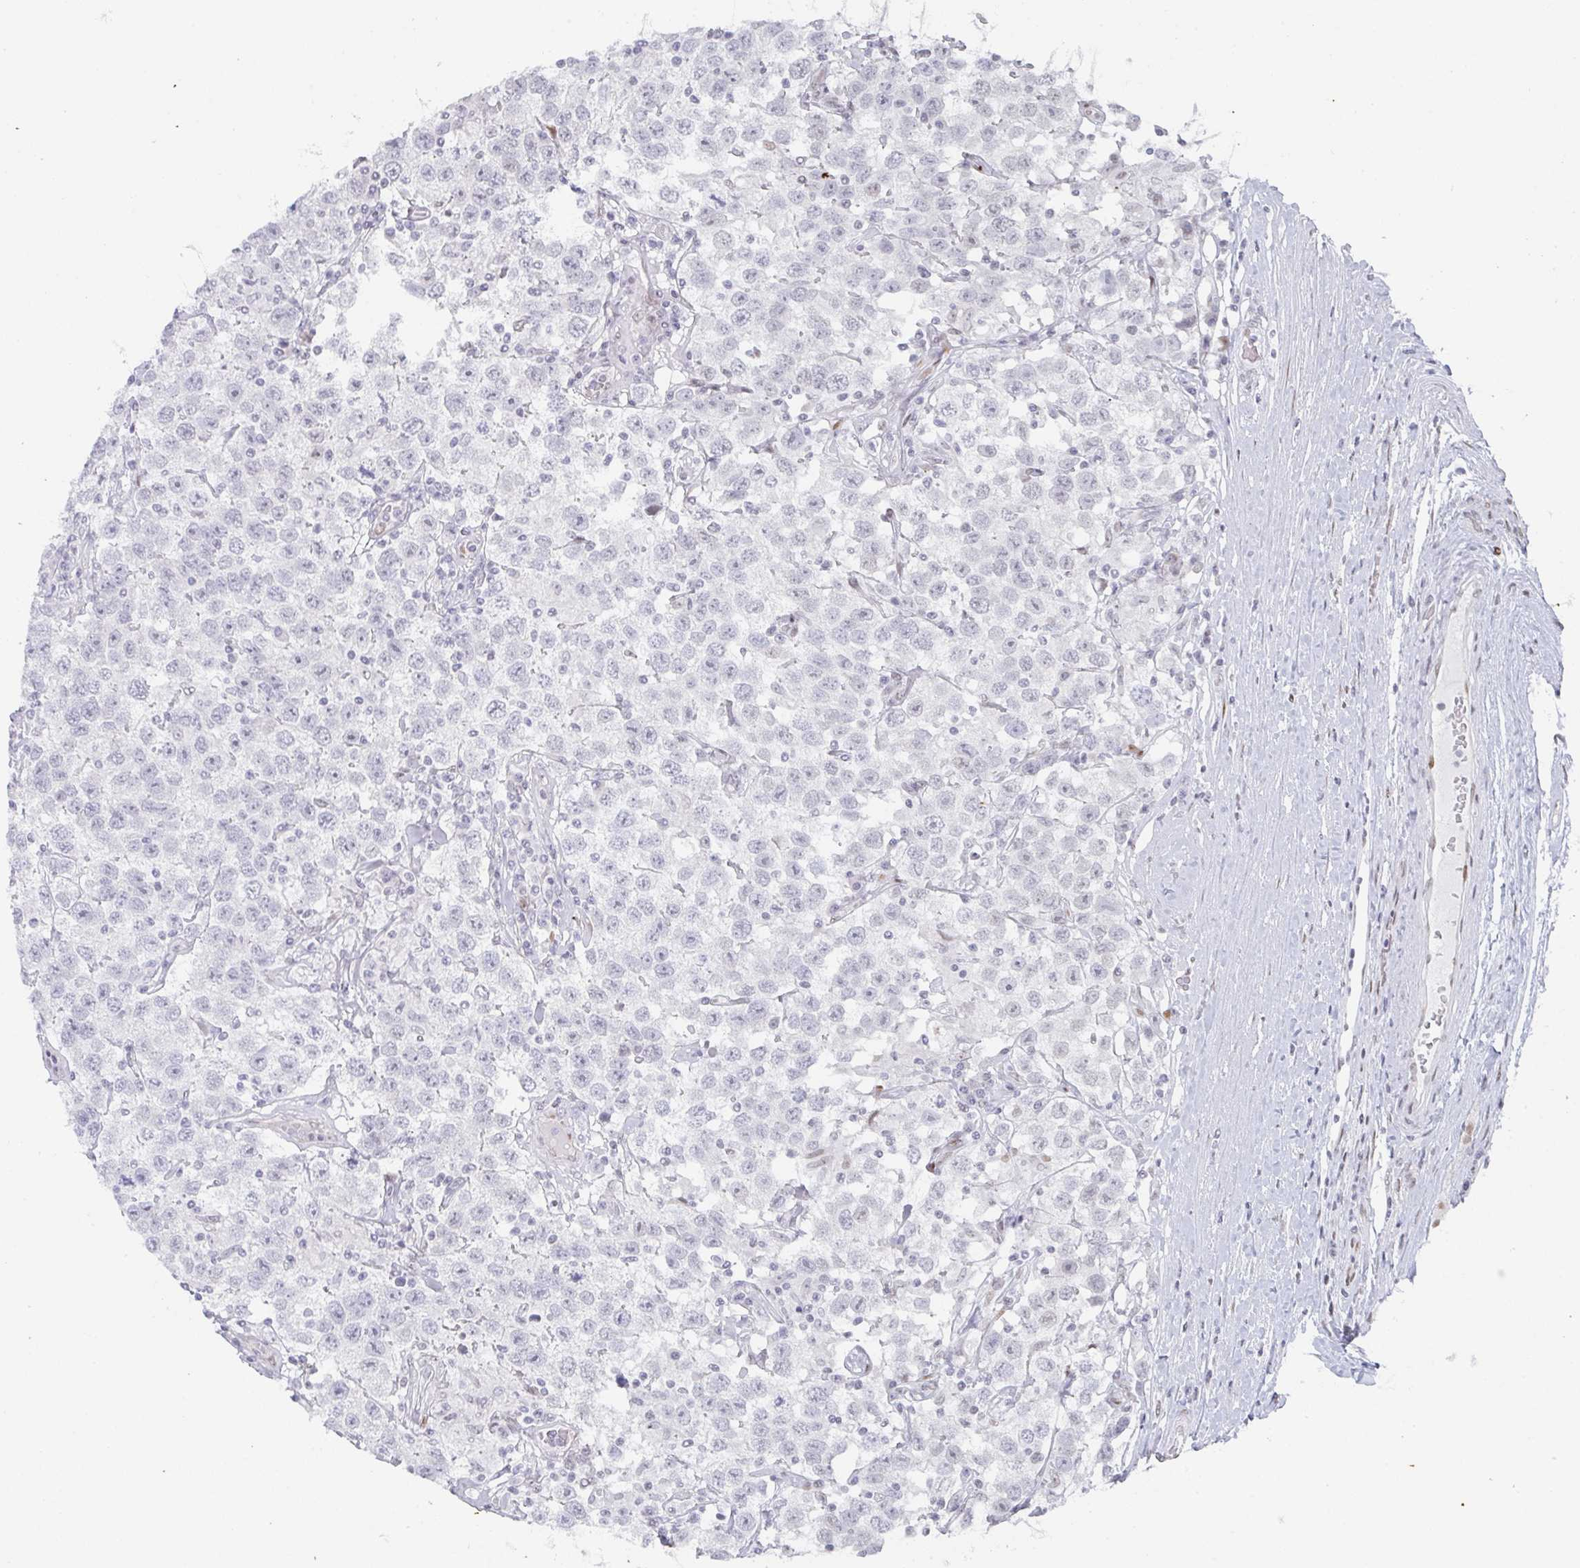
{"staining": {"intensity": "negative", "quantity": "none", "location": "none"}, "tissue": "testis cancer", "cell_type": "Tumor cells", "image_type": "cancer", "snomed": [{"axis": "morphology", "description": "Seminoma, NOS"}, {"axis": "topography", "description": "Testis"}], "caption": "Immunohistochemical staining of testis cancer (seminoma) shows no significant staining in tumor cells.", "gene": "POU2AF2", "patient": {"sex": "male", "age": 41}}